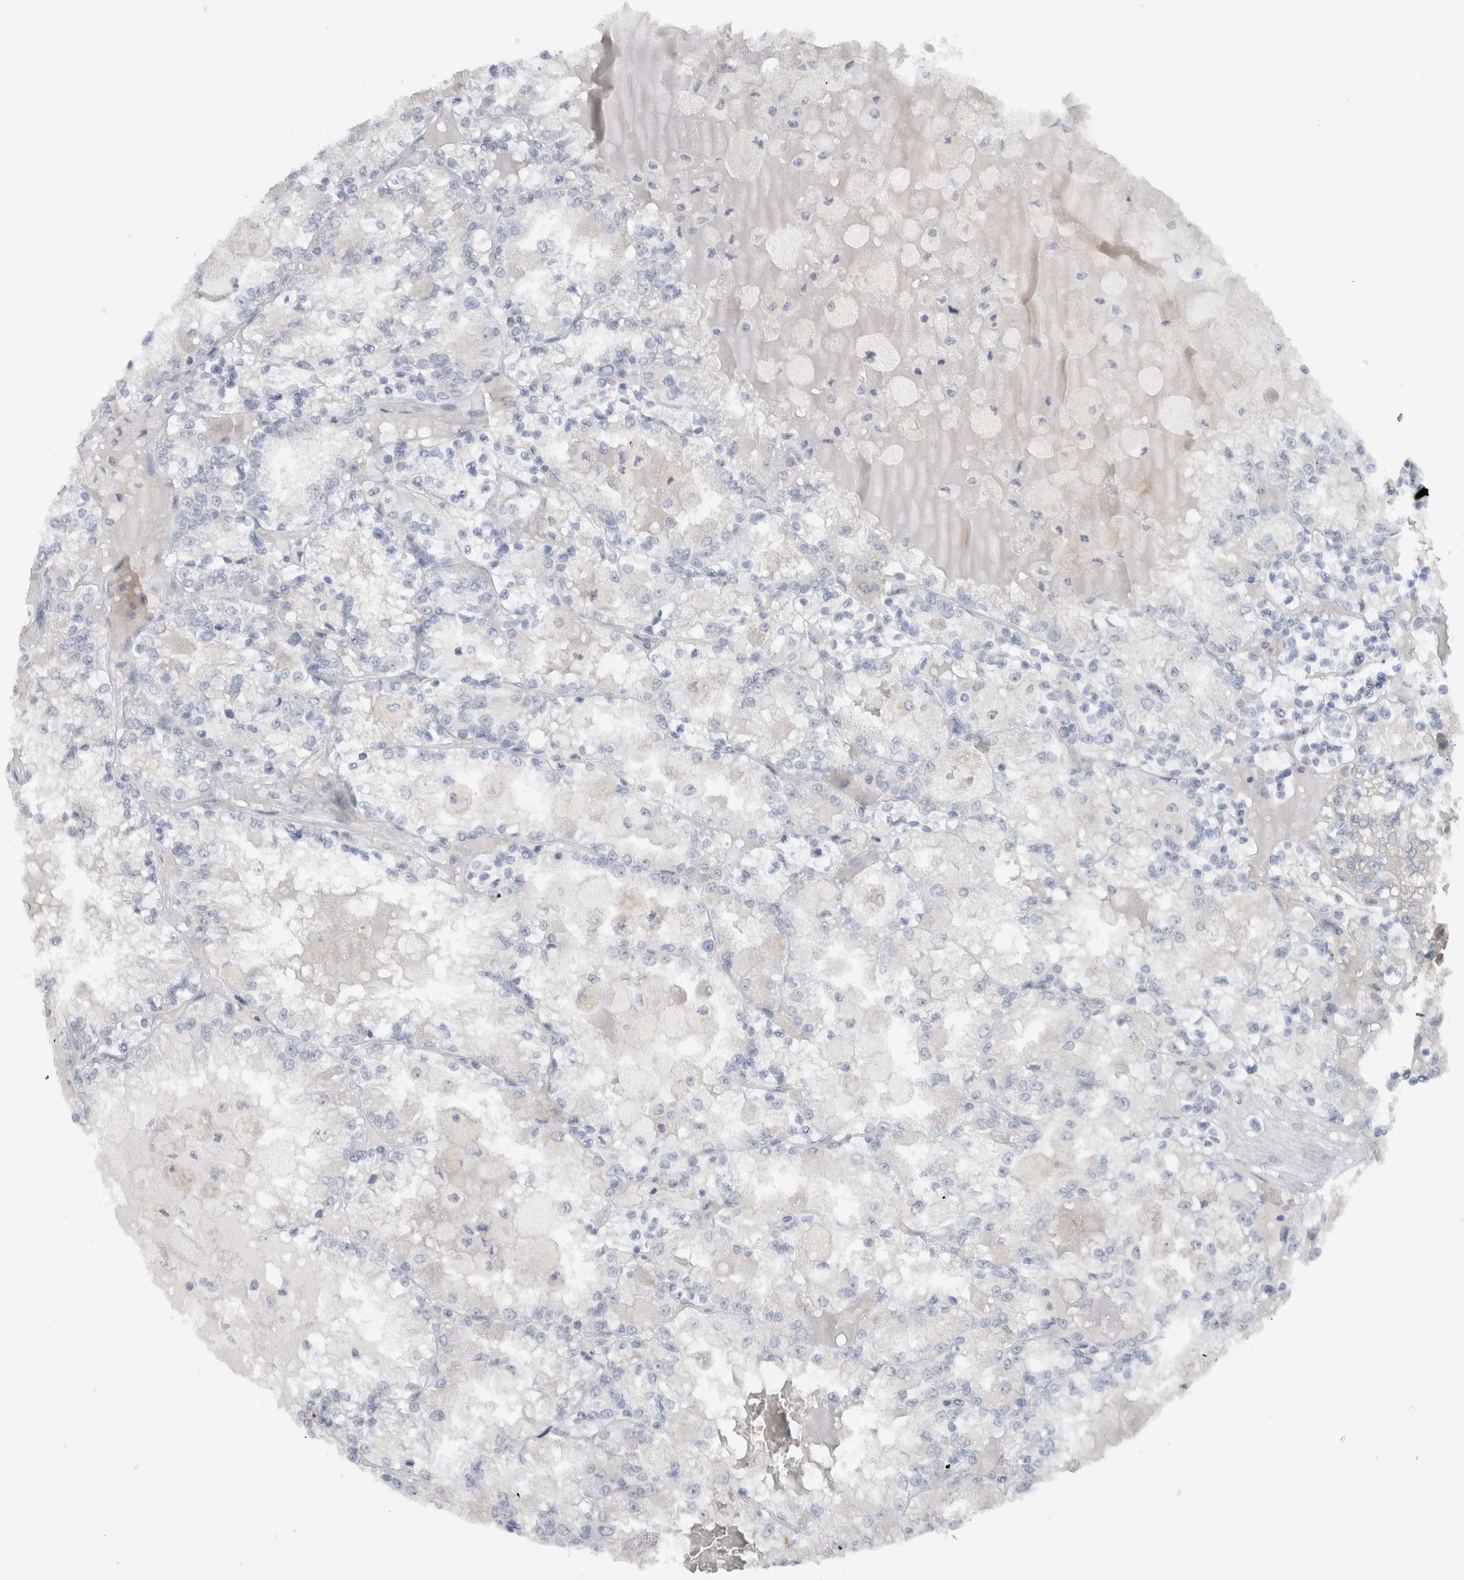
{"staining": {"intensity": "negative", "quantity": "none", "location": "none"}, "tissue": "renal cancer", "cell_type": "Tumor cells", "image_type": "cancer", "snomed": [{"axis": "morphology", "description": "Adenocarcinoma, NOS"}, {"axis": "topography", "description": "Kidney"}], "caption": "A photomicrograph of human renal cancer (adenocarcinoma) is negative for staining in tumor cells.", "gene": "FMR1NB", "patient": {"sex": "female", "age": 56}}